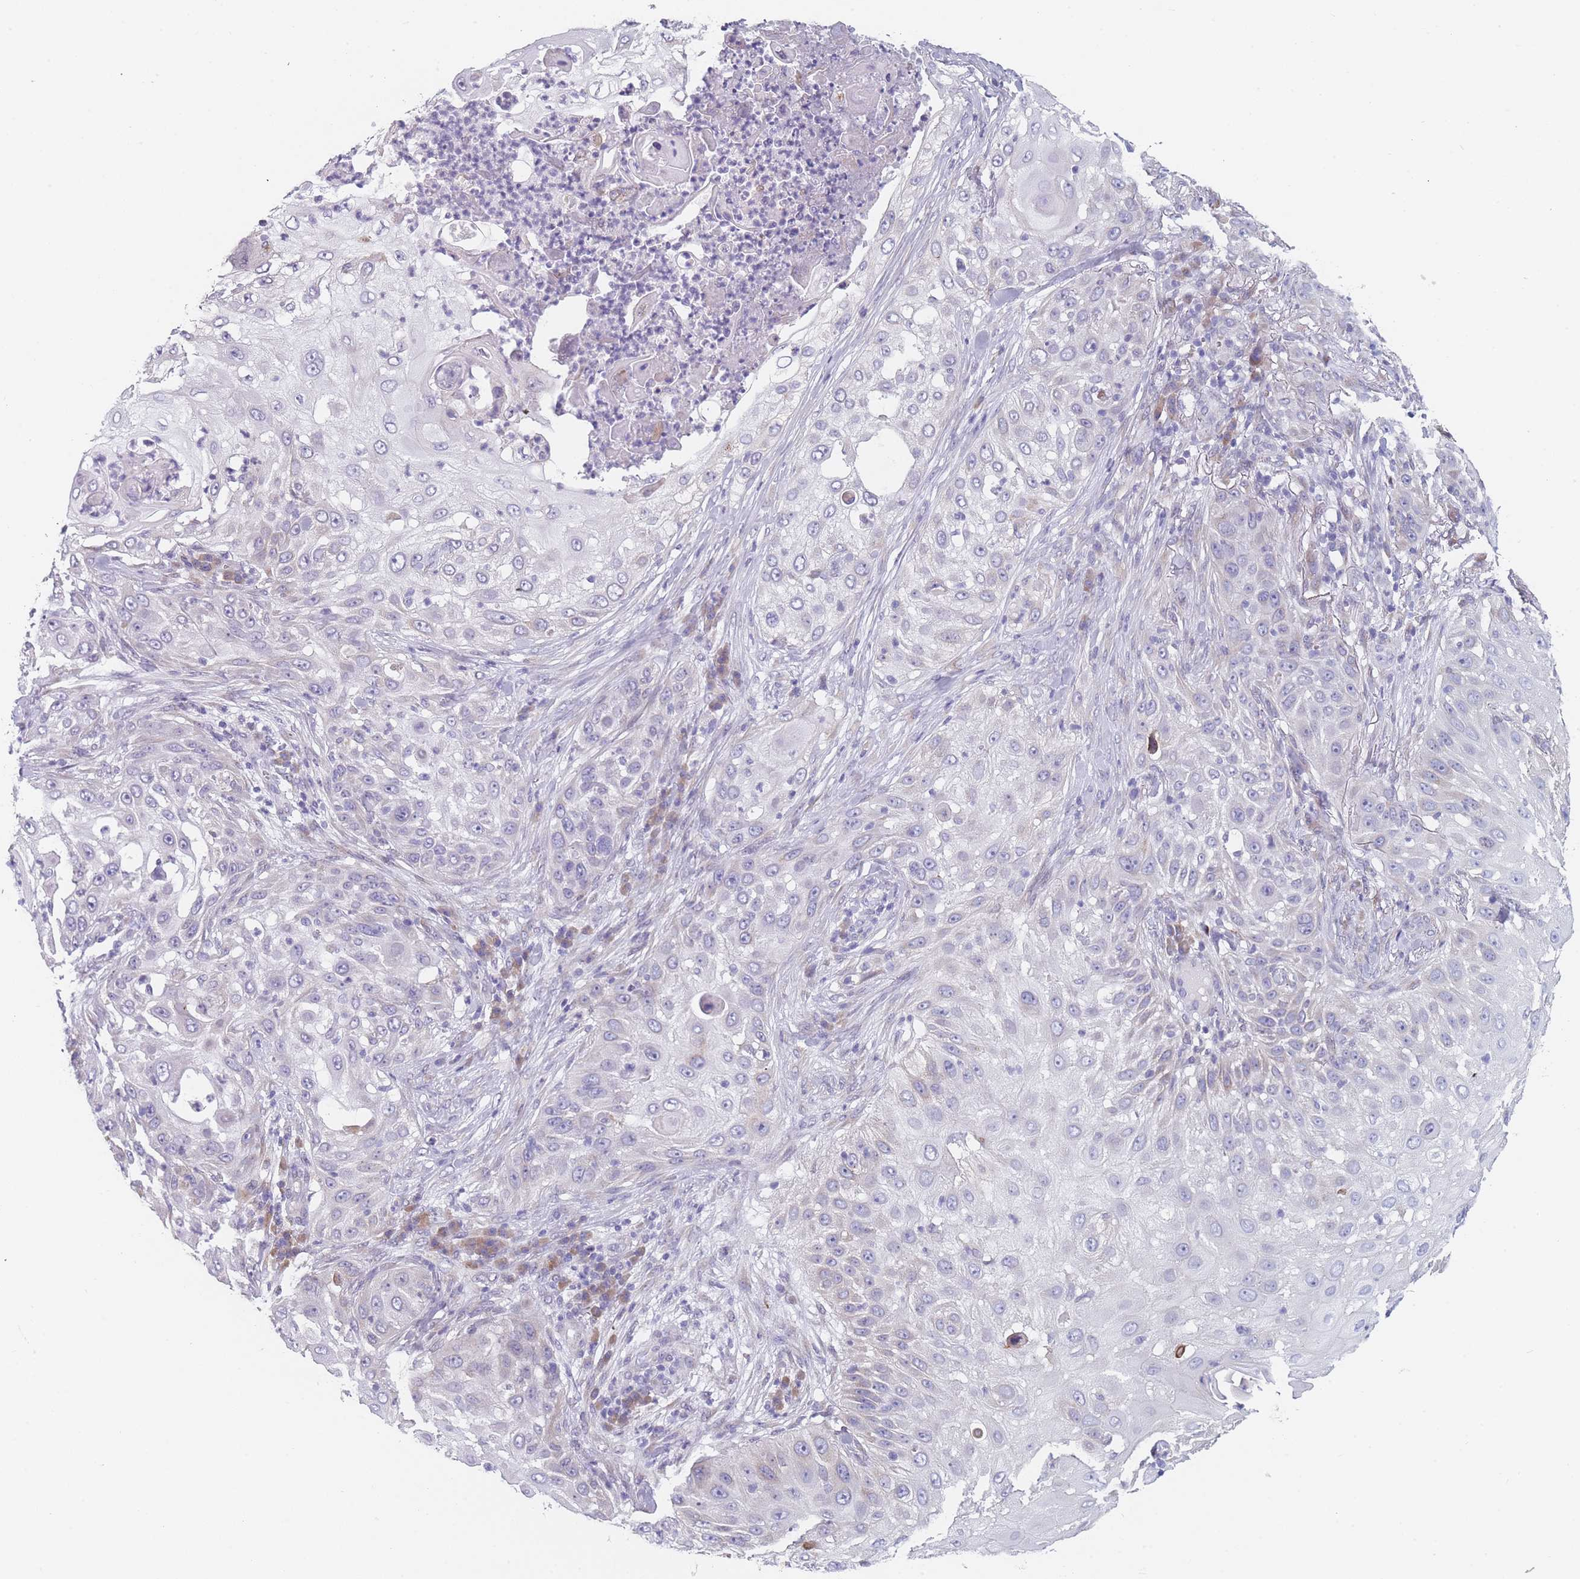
{"staining": {"intensity": "negative", "quantity": "none", "location": "none"}, "tissue": "skin cancer", "cell_type": "Tumor cells", "image_type": "cancer", "snomed": [{"axis": "morphology", "description": "Squamous cell carcinoma, NOS"}, {"axis": "topography", "description": "Skin"}], "caption": "Immunohistochemistry of squamous cell carcinoma (skin) reveals no expression in tumor cells. Brightfield microscopy of IHC stained with DAB (brown) and hematoxylin (blue), captured at high magnification.", "gene": "TMED10", "patient": {"sex": "female", "age": 44}}